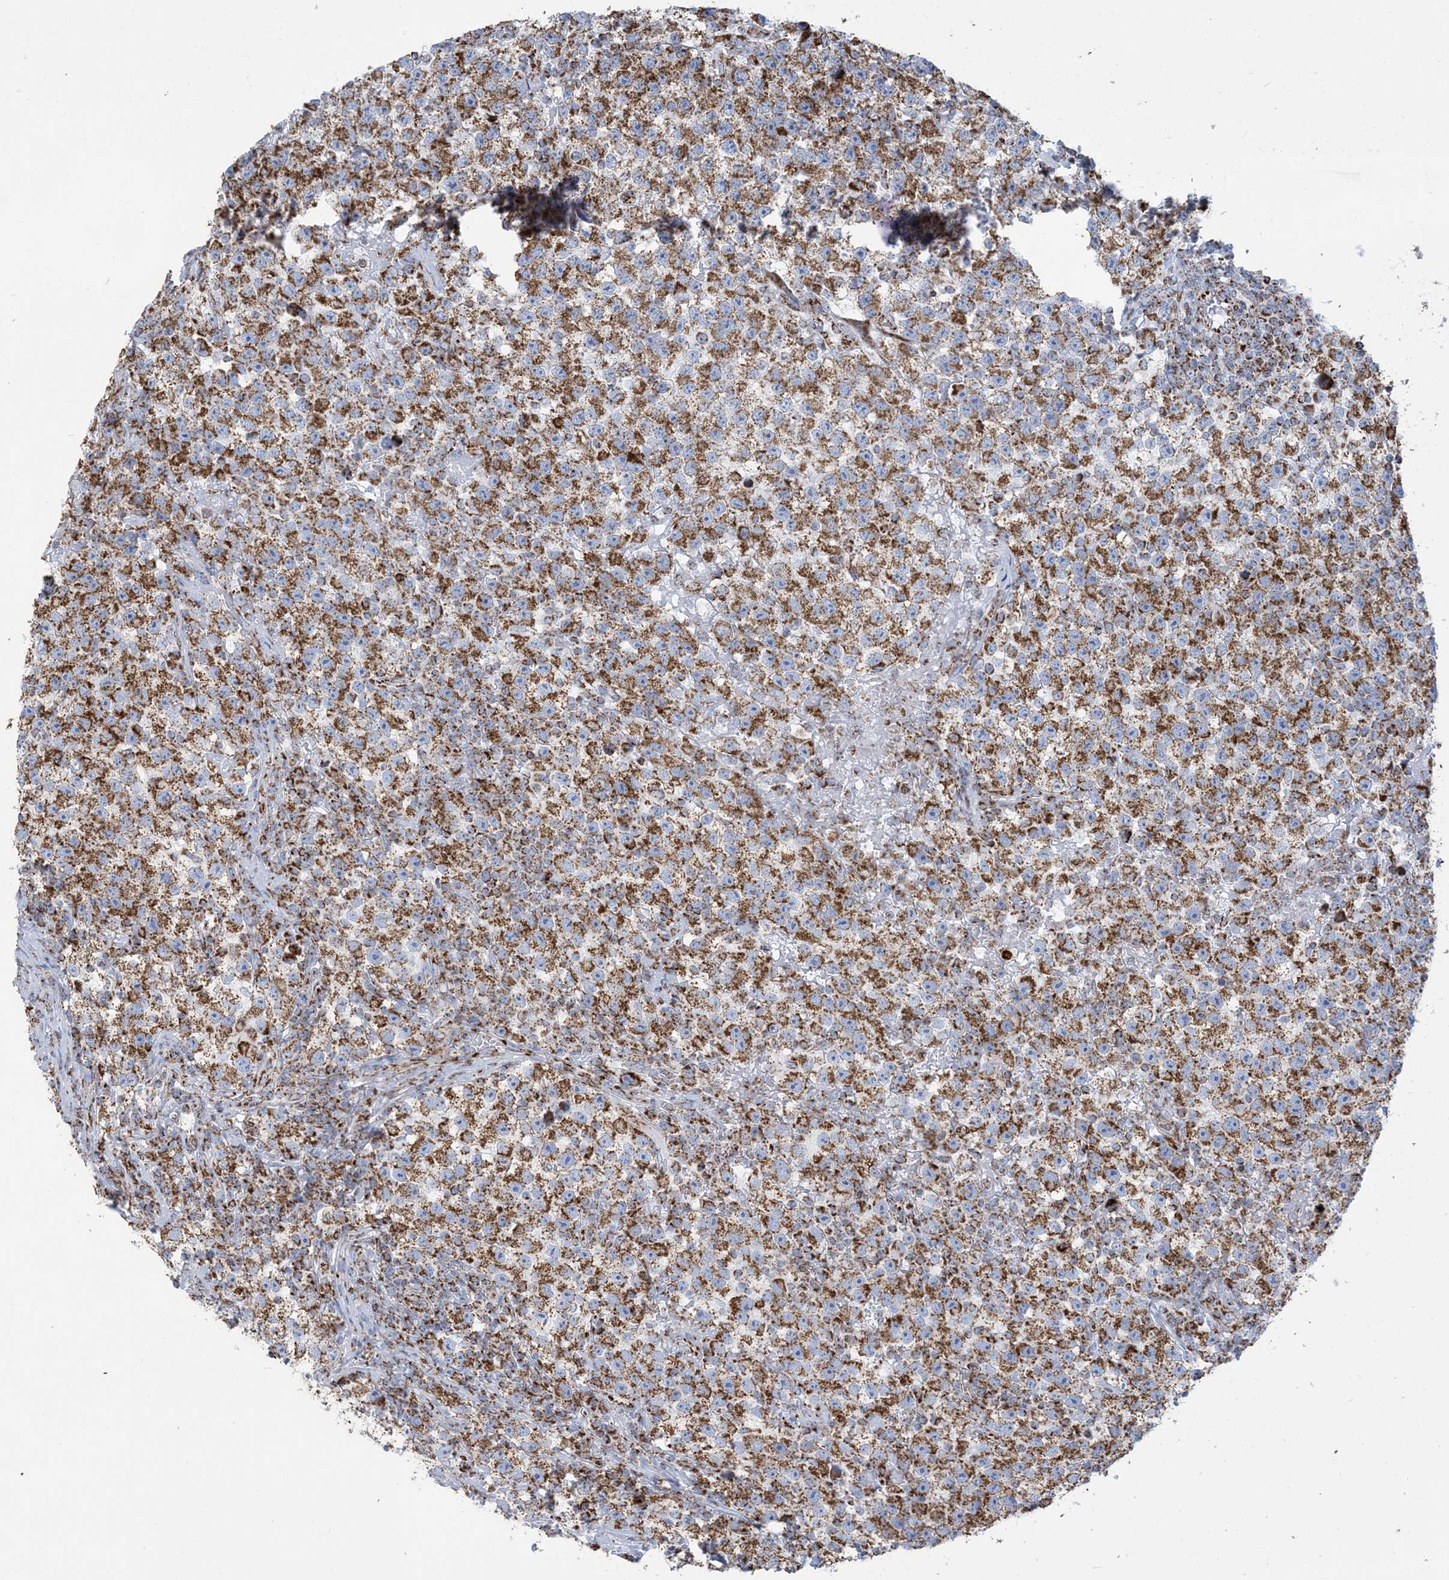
{"staining": {"intensity": "moderate", "quantity": ">75%", "location": "cytoplasmic/membranous"}, "tissue": "testis cancer", "cell_type": "Tumor cells", "image_type": "cancer", "snomed": [{"axis": "morphology", "description": "Seminoma, NOS"}, {"axis": "topography", "description": "Testis"}], "caption": "The immunohistochemical stain shows moderate cytoplasmic/membranous staining in tumor cells of seminoma (testis) tissue.", "gene": "SAMM50", "patient": {"sex": "male", "age": 22}}